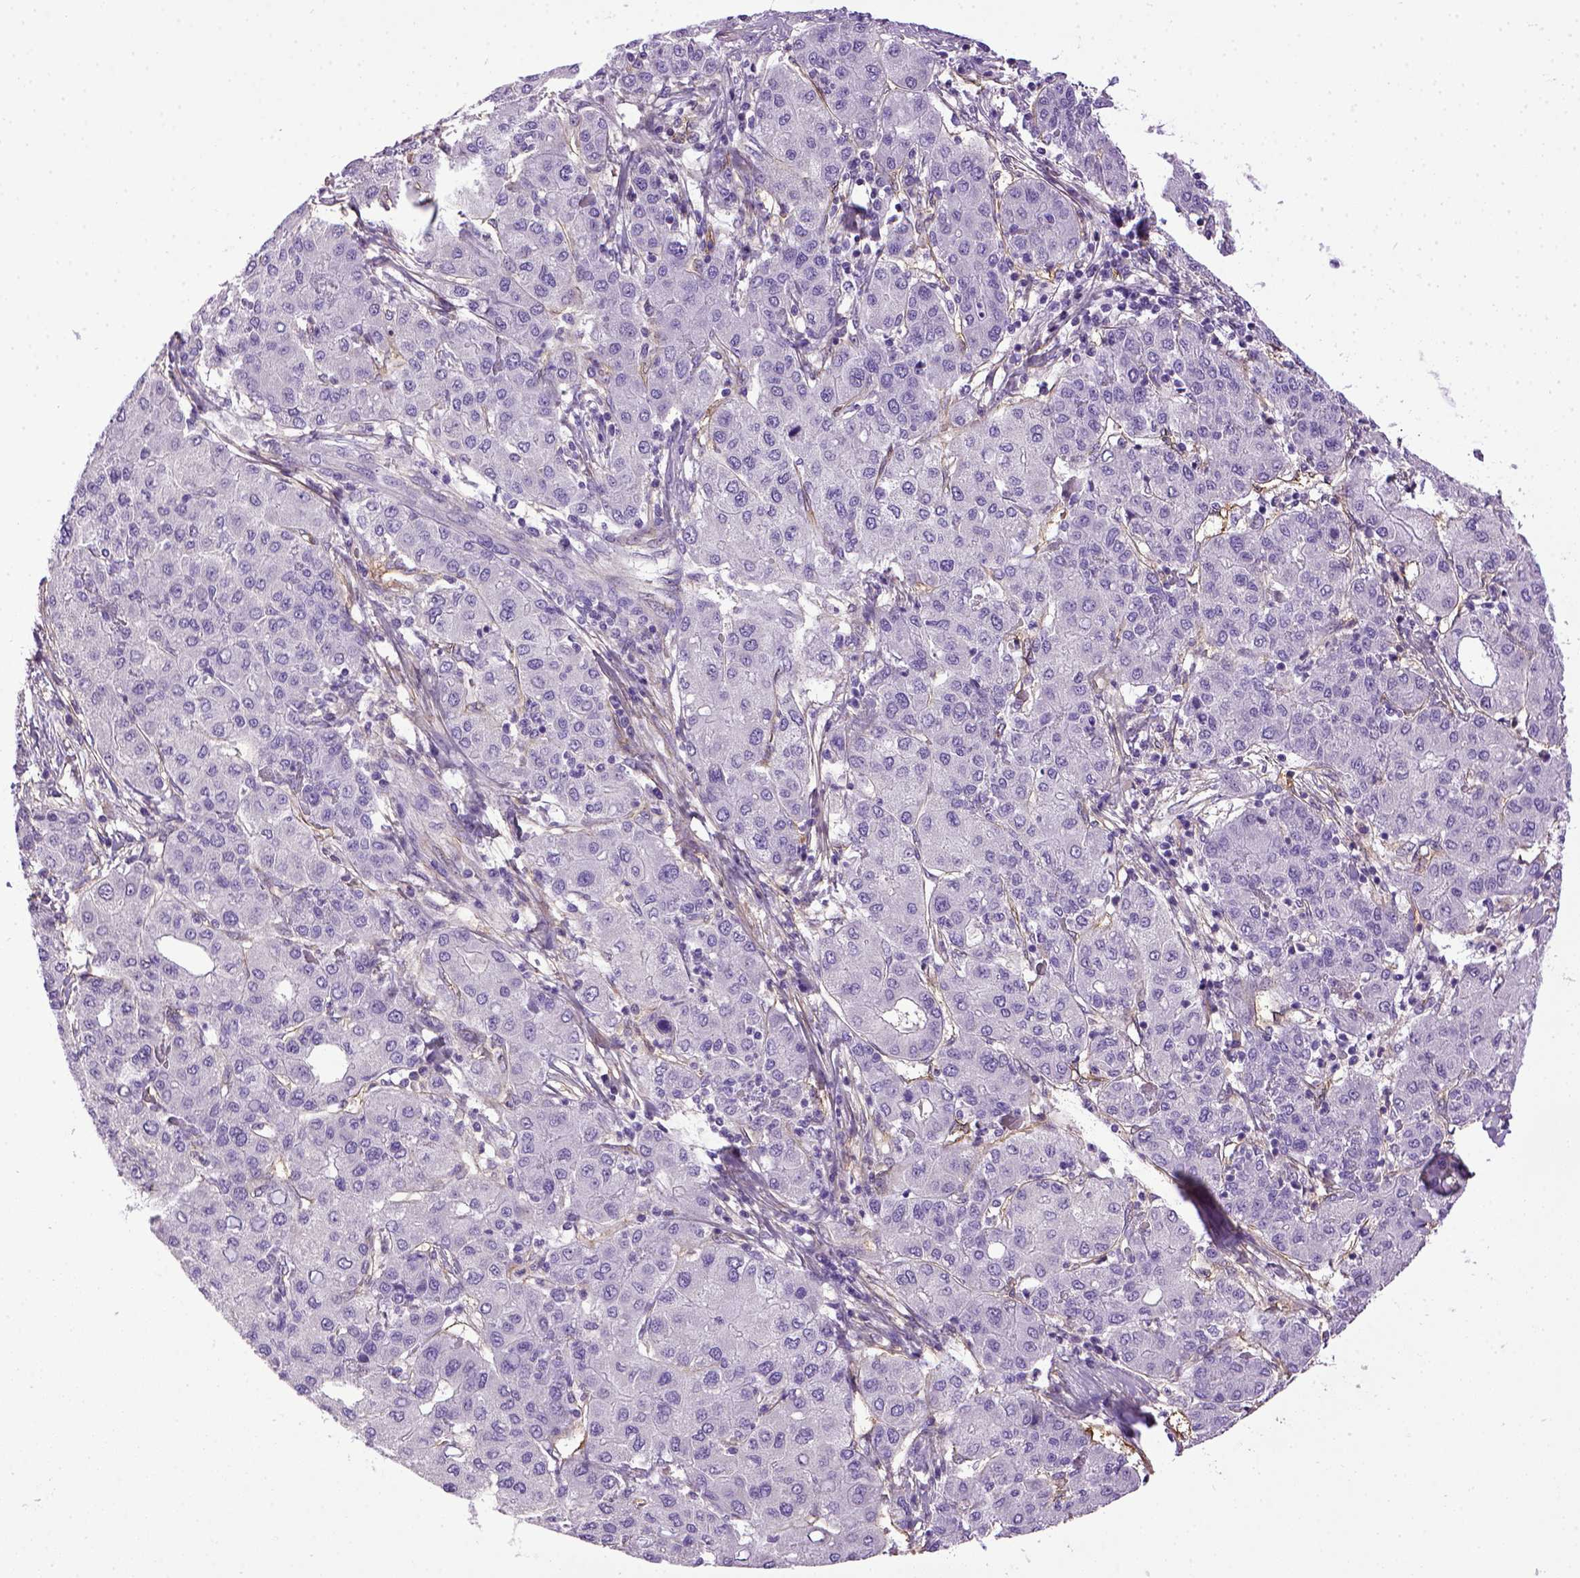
{"staining": {"intensity": "negative", "quantity": "none", "location": "none"}, "tissue": "liver cancer", "cell_type": "Tumor cells", "image_type": "cancer", "snomed": [{"axis": "morphology", "description": "Carcinoma, Hepatocellular, NOS"}, {"axis": "topography", "description": "Liver"}], "caption": "Hepatocellular carcinoma (liver) was stained to show a protein in brown. There is no significant expression in tumor cells.", "gene": "ENG", "patient": {"sex": "male", "age": 65}}